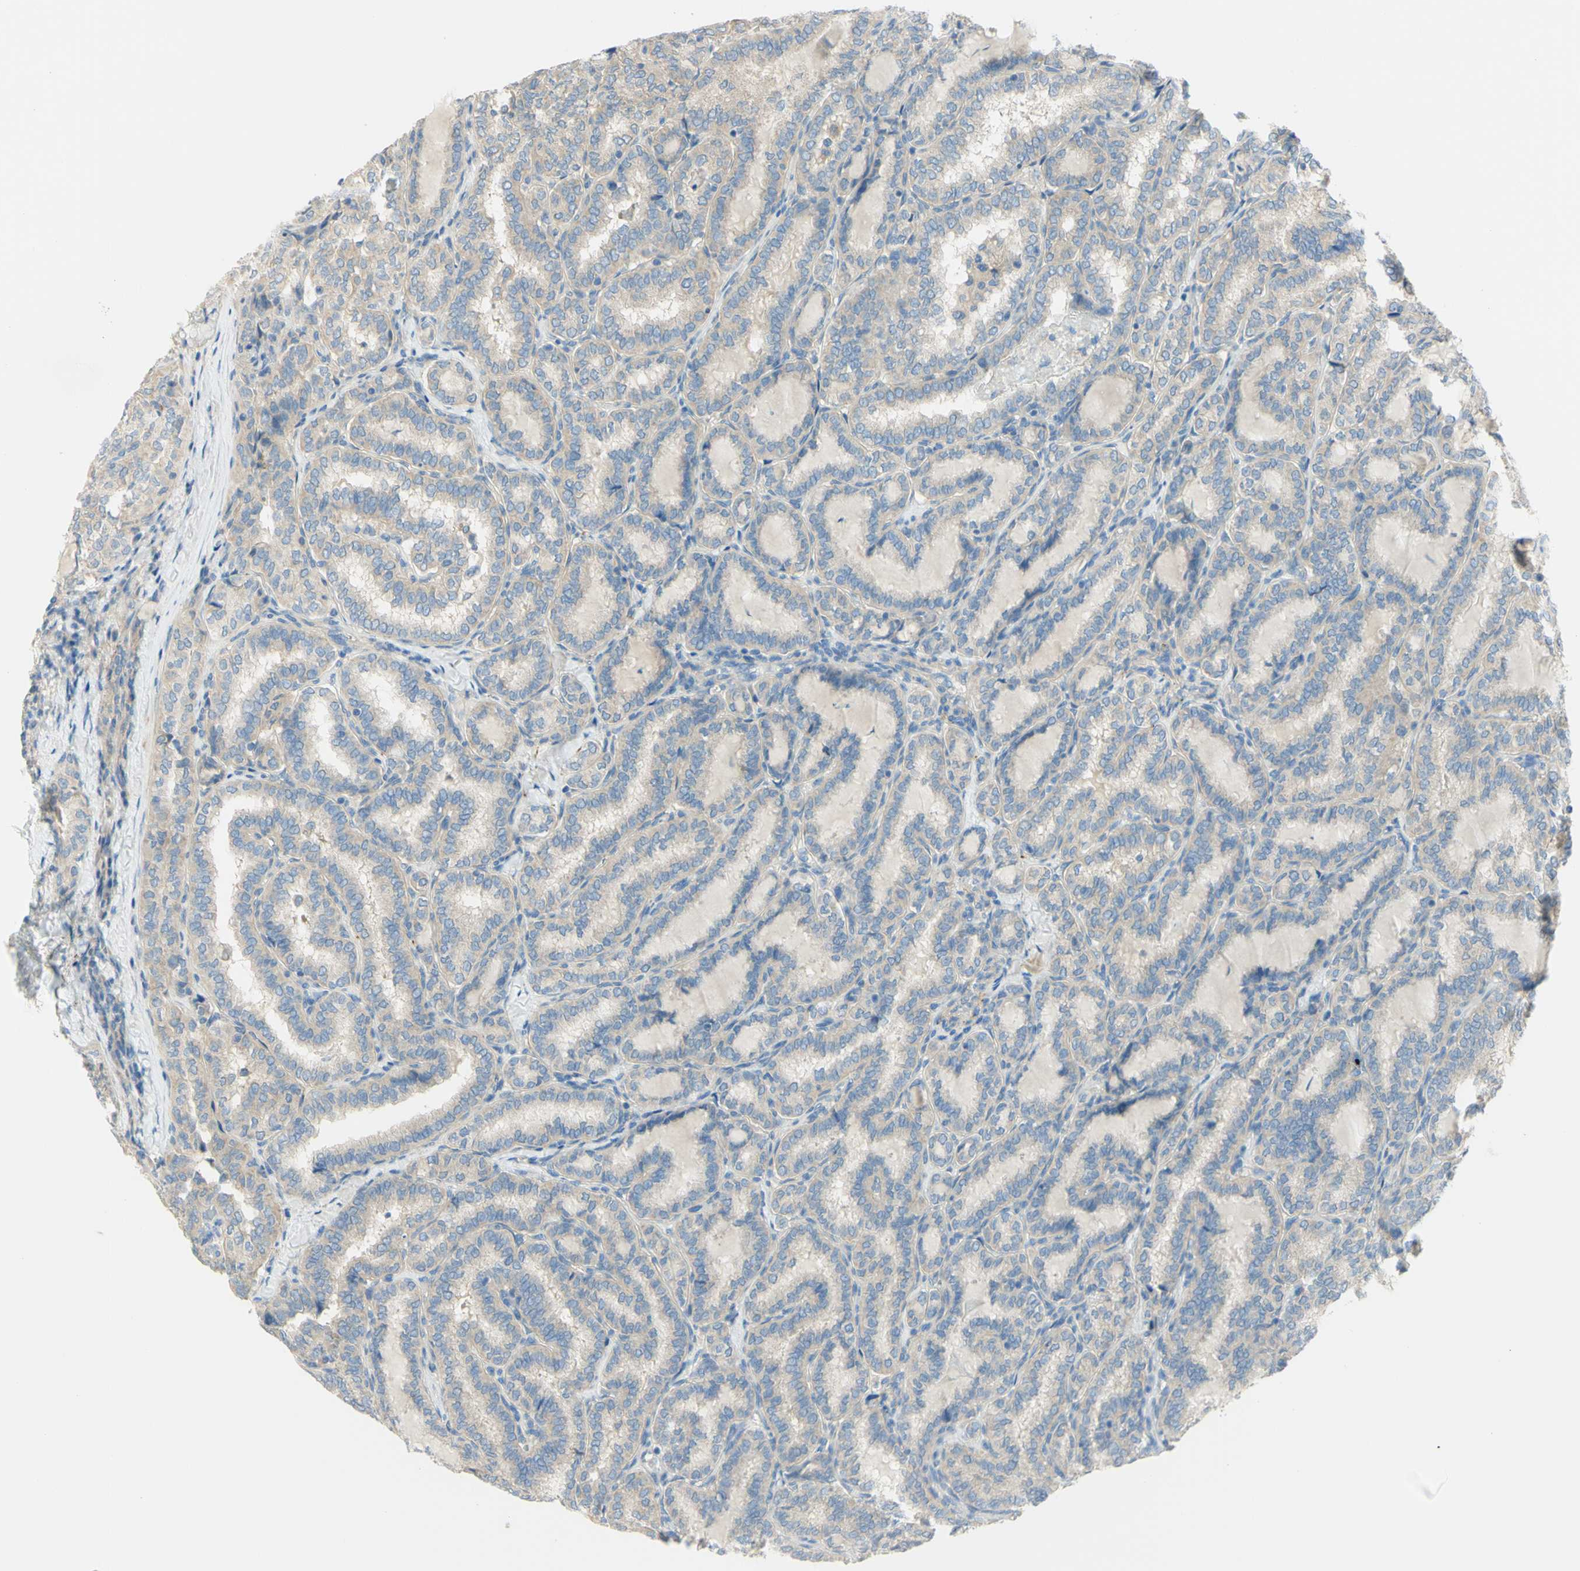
{"staining": {"intensity": "weak", "quantity": ">75%", "location": "cytoplasmic/membranous"}, "tissue": "thyroid cancer", "cell_type": "Tumor cells", "image_type": "cancer", "snomed": [{"axis": "morphology", "description": "Normal tissue, NOS"}, {"axis": "morphology", "description": "Papillary adenocarcinoma, NOS"}, {"axis": "topography", "description": "Thyroid gland"}], "caption": "Immunohistochemical staining of human thyroid cancer (papillary adenocarcinoma) demonstrates low levels of weak cytoplasmic/membranous staining in about >75% of tumor cells.", "gene": "GCNT3", "patient": {"sex": "female", "age": 30}}